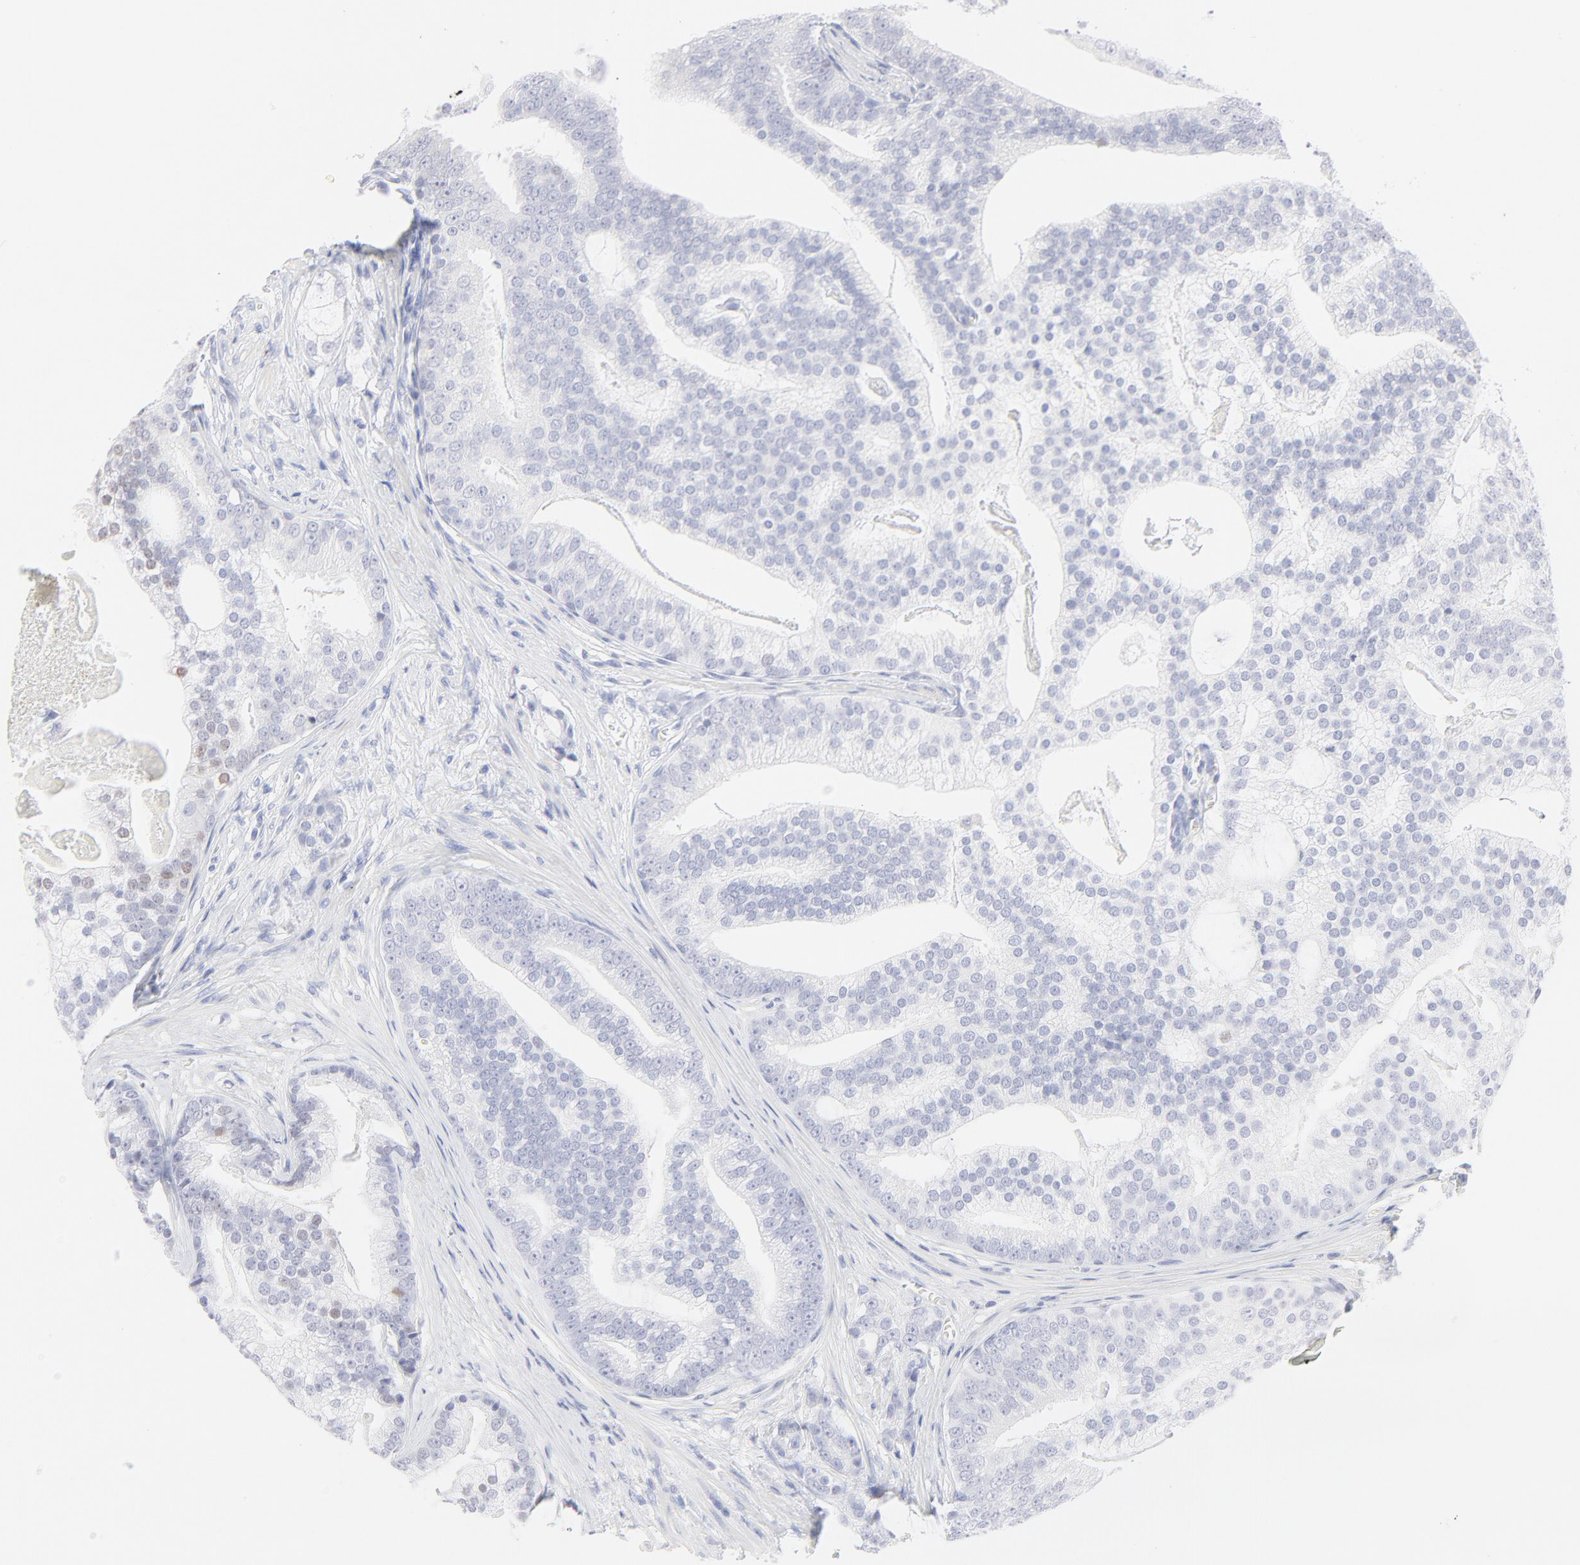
{"staining": {"intensity": "negative", "quantity": "none", "location": "none"}, "tissue": "prostate cancer", "cell_type": "Tumor cells", "image_type": "cancer", "snomed": [{"axis": "morphology", "description": "Adenocarcinoma, Low grade"}, {"axis": "topography", "description": "Prostate"}], "caption": "Immunohistochemistry of human low-grade adenocarcinoma (prostate) exhibits no staining in tumor cells.", "gene": "ELF3", "patient": {"sex": "male", "age": 58}}